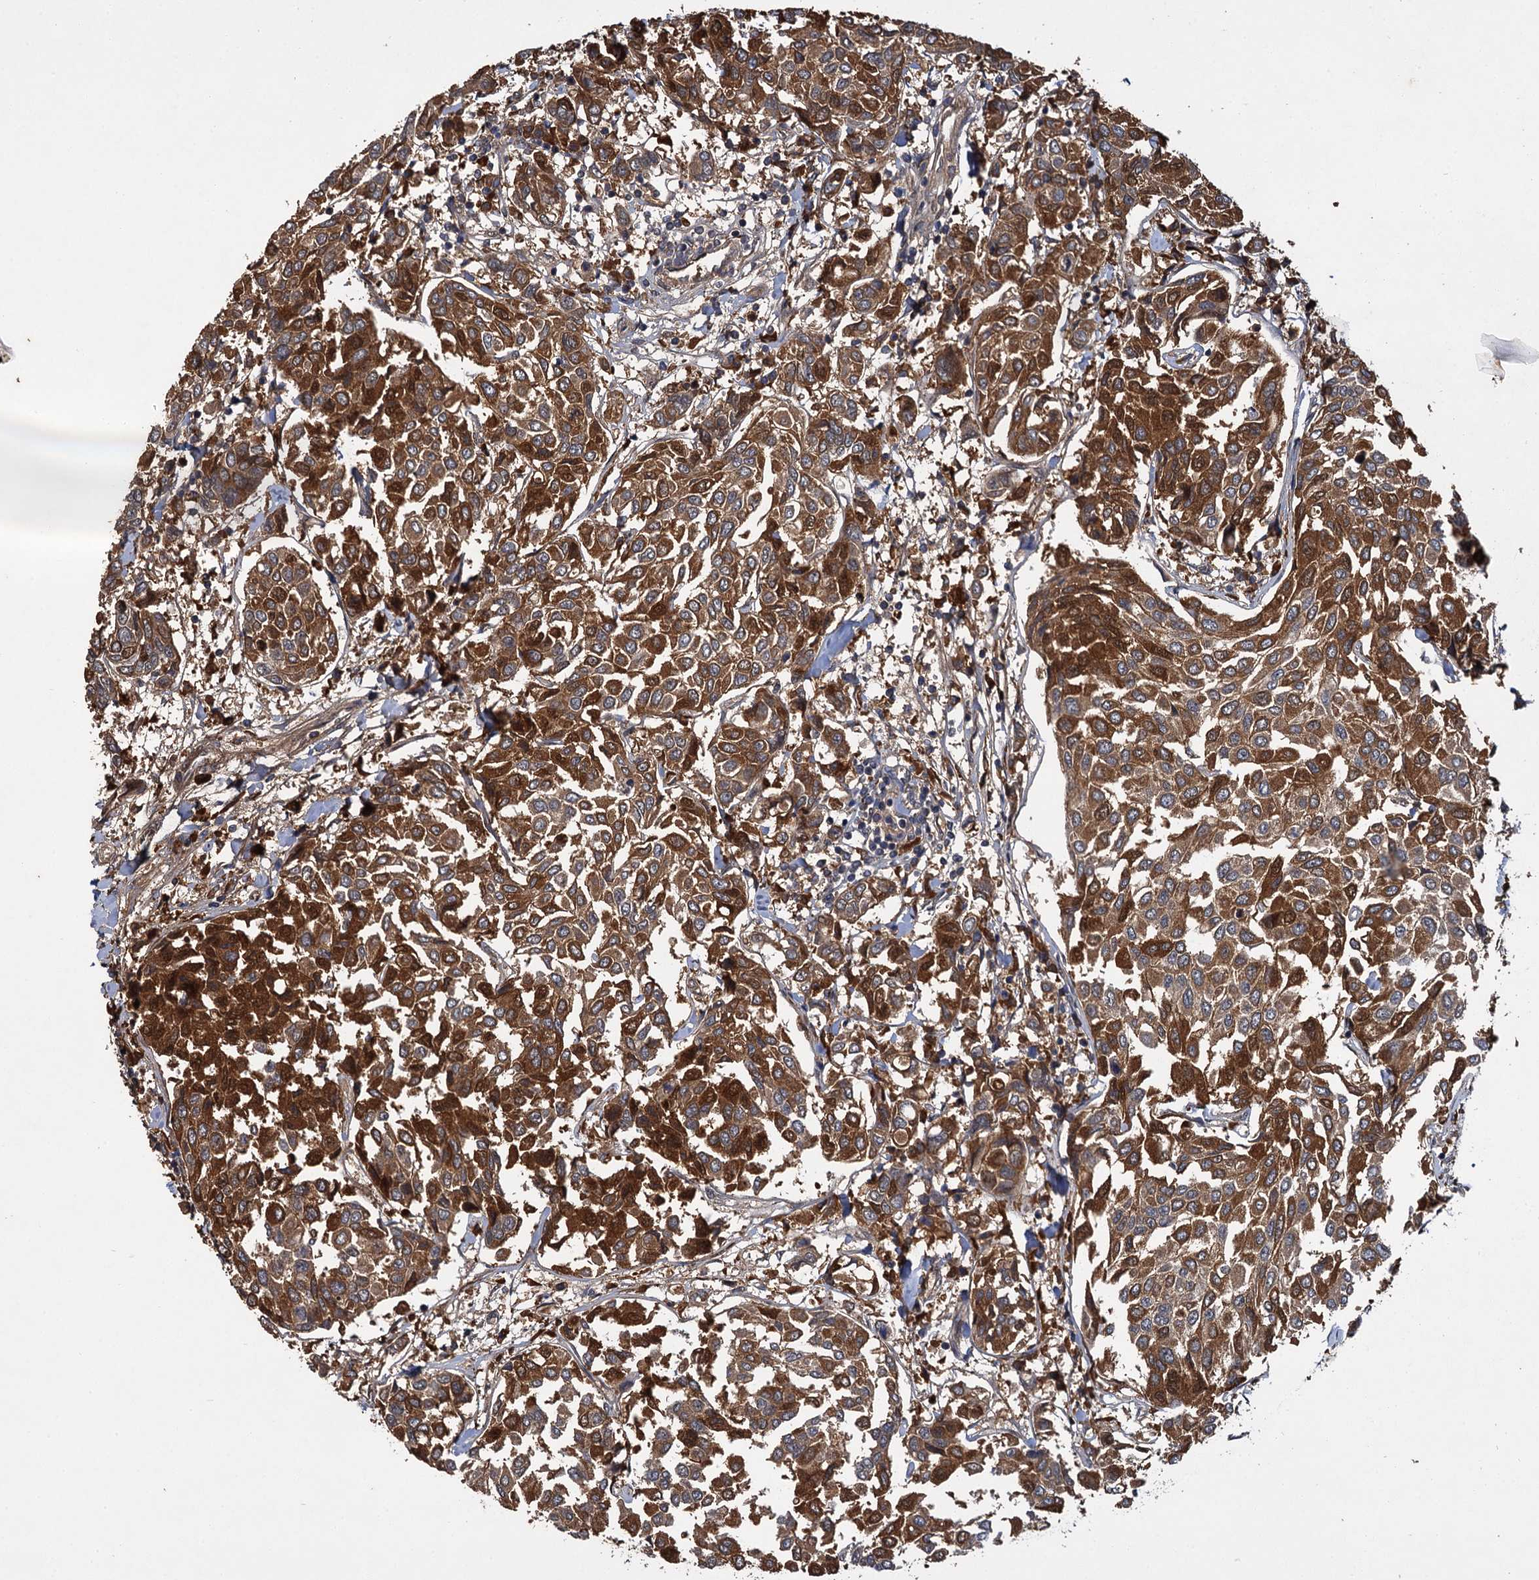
{"staining": {"intensity": "moderate", "quantity": ">75%", "location": "cytoplasmic/membranous"}, "tissue": "breast cancer", "cell_type": "Tumor cells", "image_type": "cancer", "snomed": [{"axis": "morphology", "description": "Duct carcinoma"}, {"axis": "topography", "description": "Breast"}], "caption": "An immunohistochemistry (IHC) photomicrograph of neoplastic tissue is shown. Protein staining in brown highlights moderate cytoplasmic/membranous positivity in infiltrating ductal carcinoma (breast) within tumor cells. The protein of interest is stained brown, and the nuclei are stained in blue (DAB IHC with brightfield microscopy, high magnification).", "gene": "MBD6", "patient": {"sex": "female", "age": 55}}